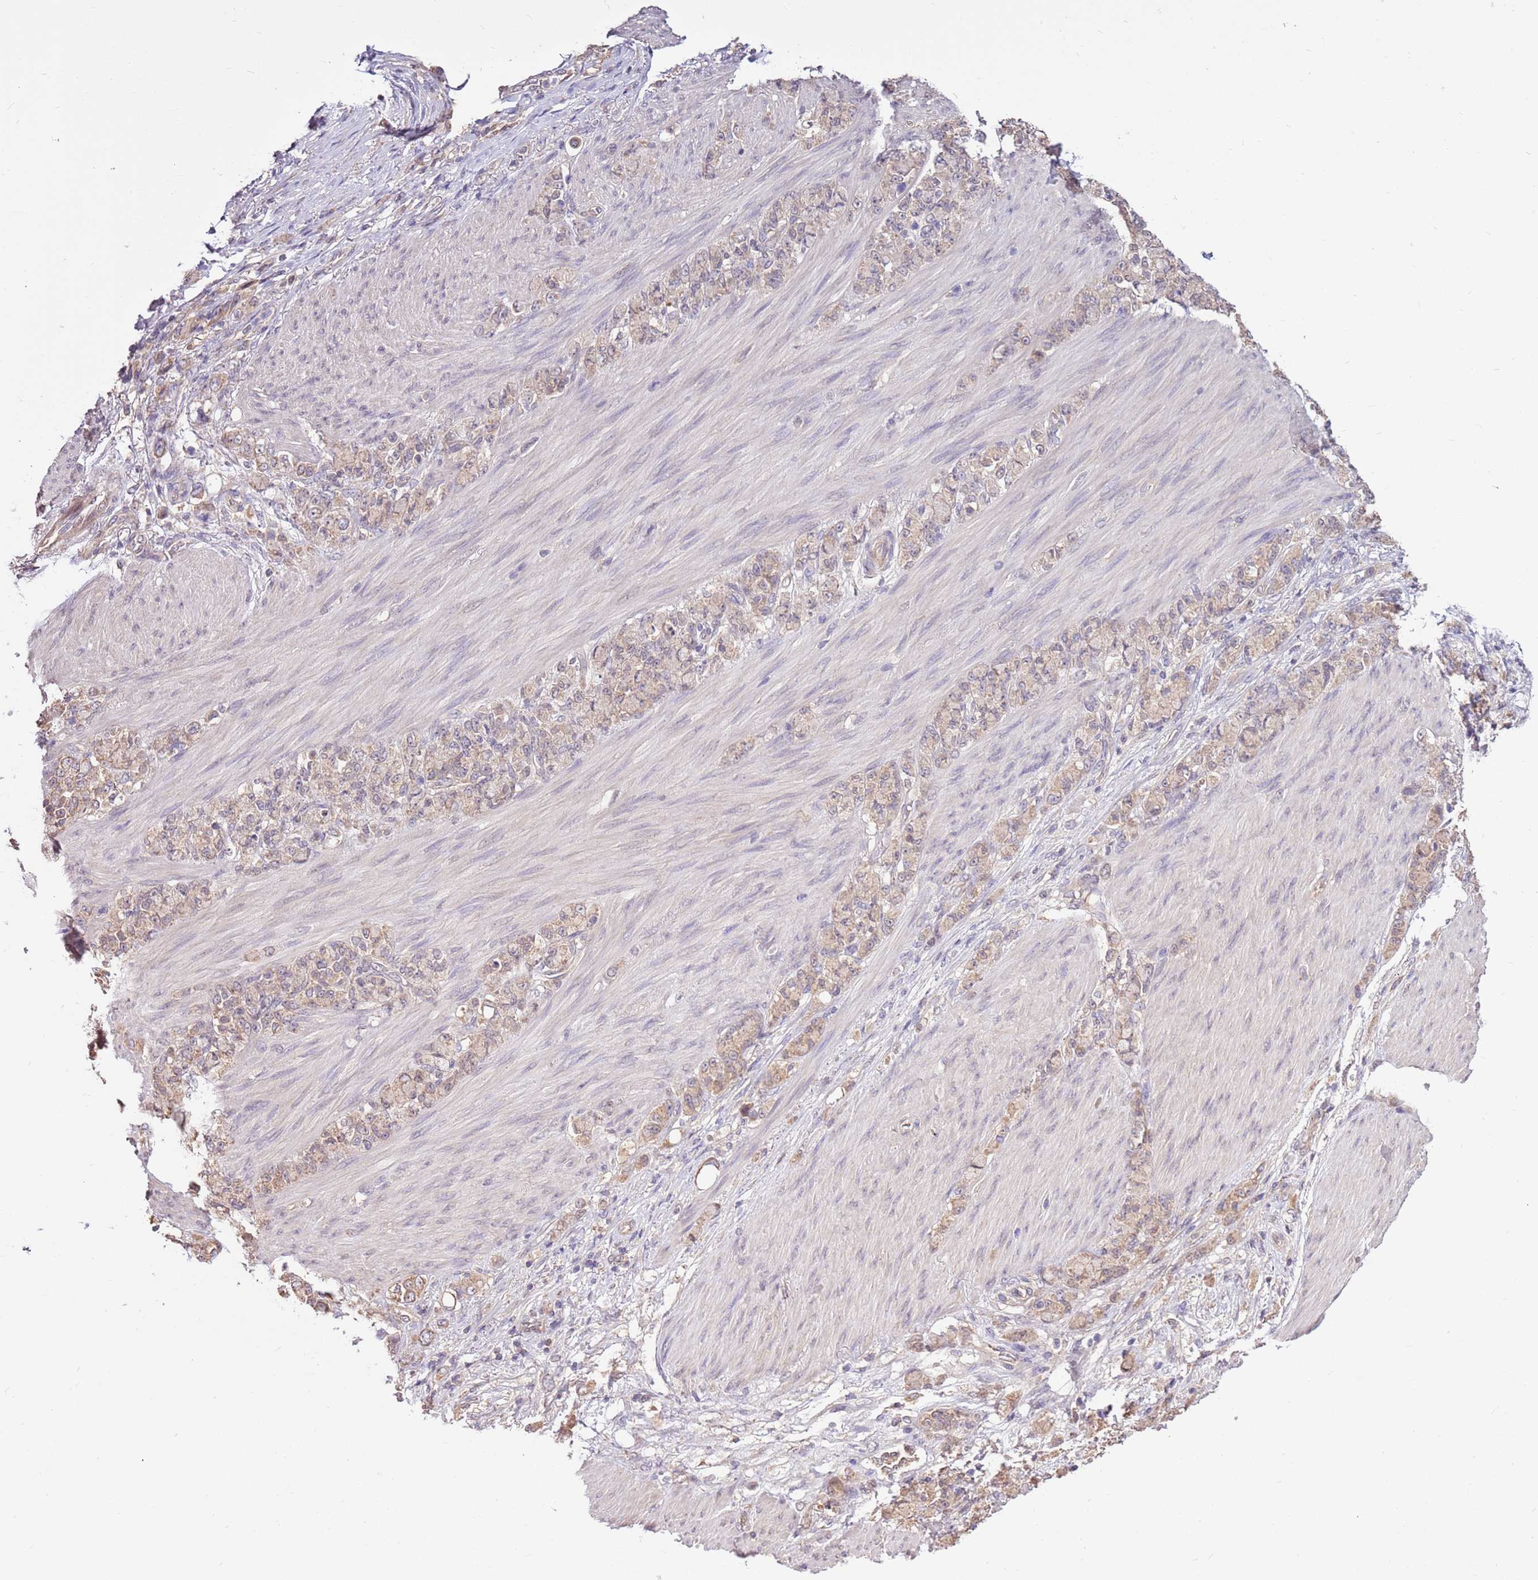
{"staining": {"intensity": "weak", "quantity": ">75%", "location": "cytoplasmic/membranous"}, "tissue": "stomach cancer", "cell_type": "Tumor cells", "image_type": "cancer", "snomed": [{"axis": "morphology", "description": "Normal tissue, NOS"}, {"axis": "morphology", "description": "Adenocarcinoma, NOS"}, {"axis": "topography", "description": "Stomach"}], "caption": "Protein expression analysis of adenocarcinoma (stomach) reveals weak cytoplasmic/membranous expression in approximately >75% of tumor cells. The protein is shown in brown color, while the nuclei are stained blue.", "gene": "BBS5", "patient": {"sex": "female", "age": 79}}